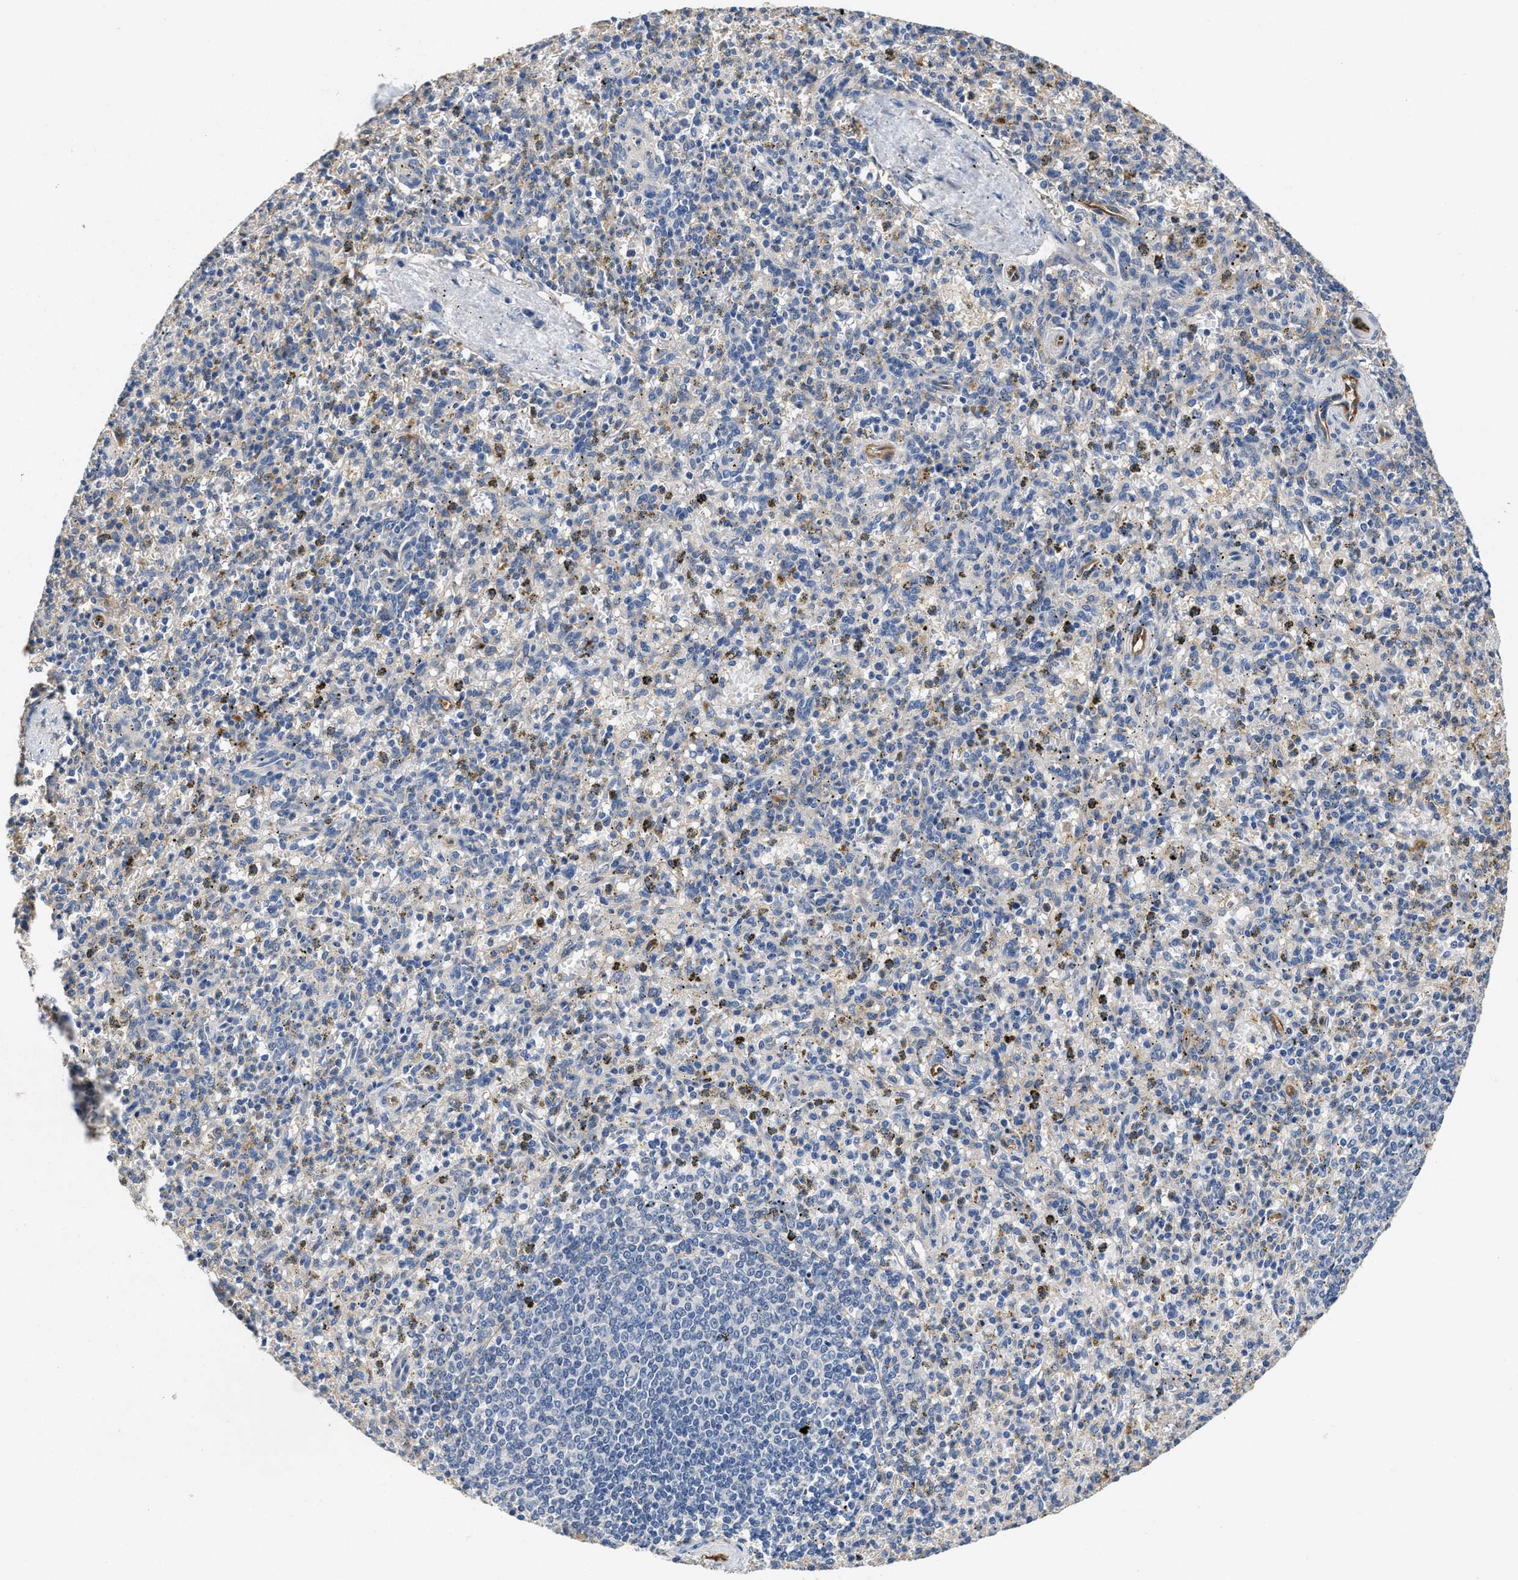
{"staining": {"intensity": "negative", "quantity": "none", "location": "none"}, "tissue": "spleen", "cell_type": "Cells in red pulp", "image_type": "normal", "snomed": [{"axis": "morphology", "description": "Normal tissue, NOS"}, {"axis": "topography", "description": "Spleen"}], "caption": "Immunohistochemistry (IHC) micrograph of normal spleen: spleen stained with DAB reveals no significant protein expression in cells in red pulp.", "gene": "PEG10", "patient": {"sex": "male", "age": 72}}